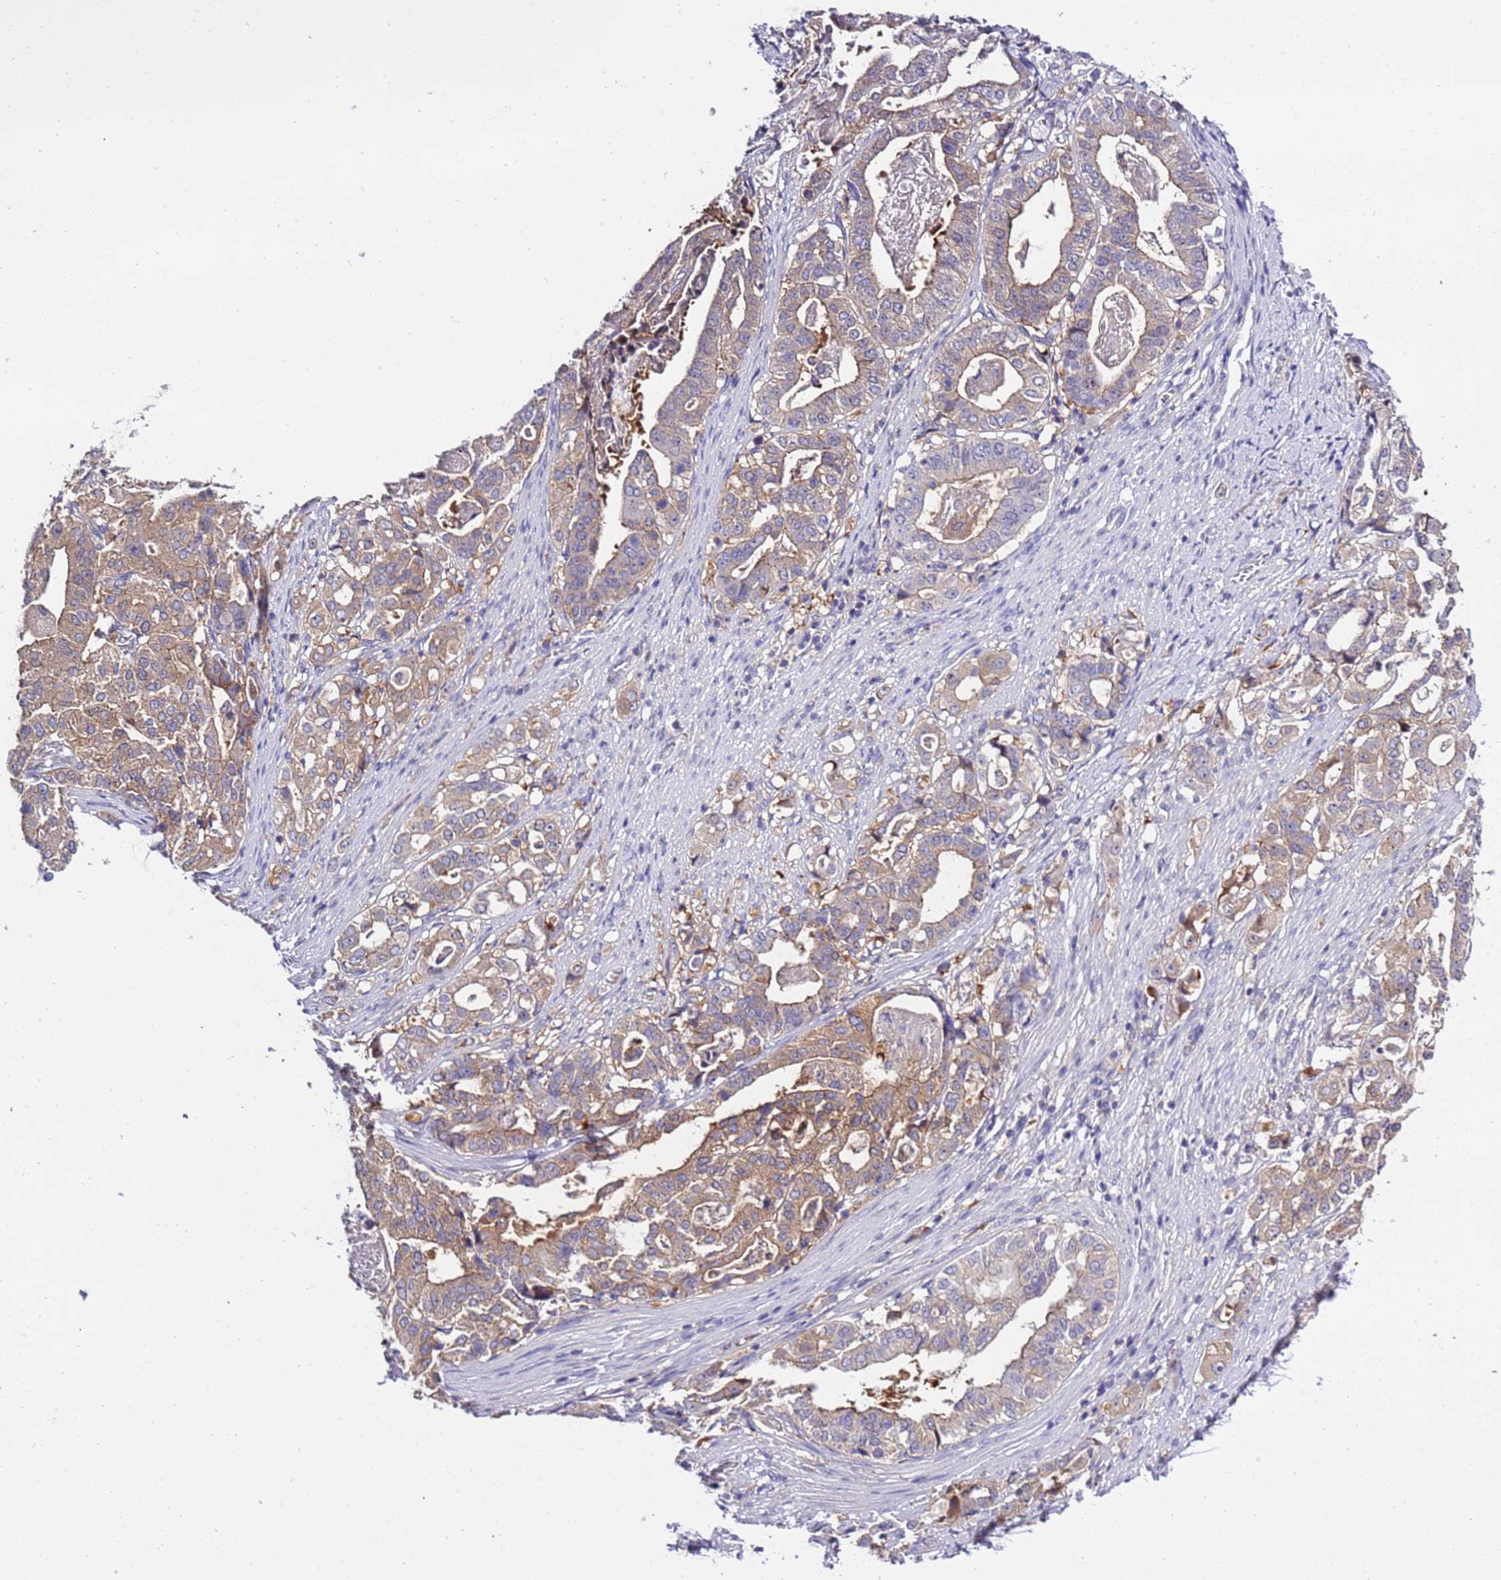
{"staining": {"intensity": "moderate", "quantity": ">75%", "location": "cytoplasmic/membranous"}, "tissue": "stomach cancer", "cell_type": "Tumor cells", "image_type": "cancer", "snomed": [{"axis": "morphology", "description": "Adenocarcinoma, NOS"}, {"axis": "topography", "description": "Stomach"}], "caption": "Protein staining by IHC exhibits moderate cytoplasmic/membranous expression in about >75% of tumor cells in stomach cancer (adenocarcinoma).", "gene": "STIP1", "patient": {"sex": "male", "age": 48}}